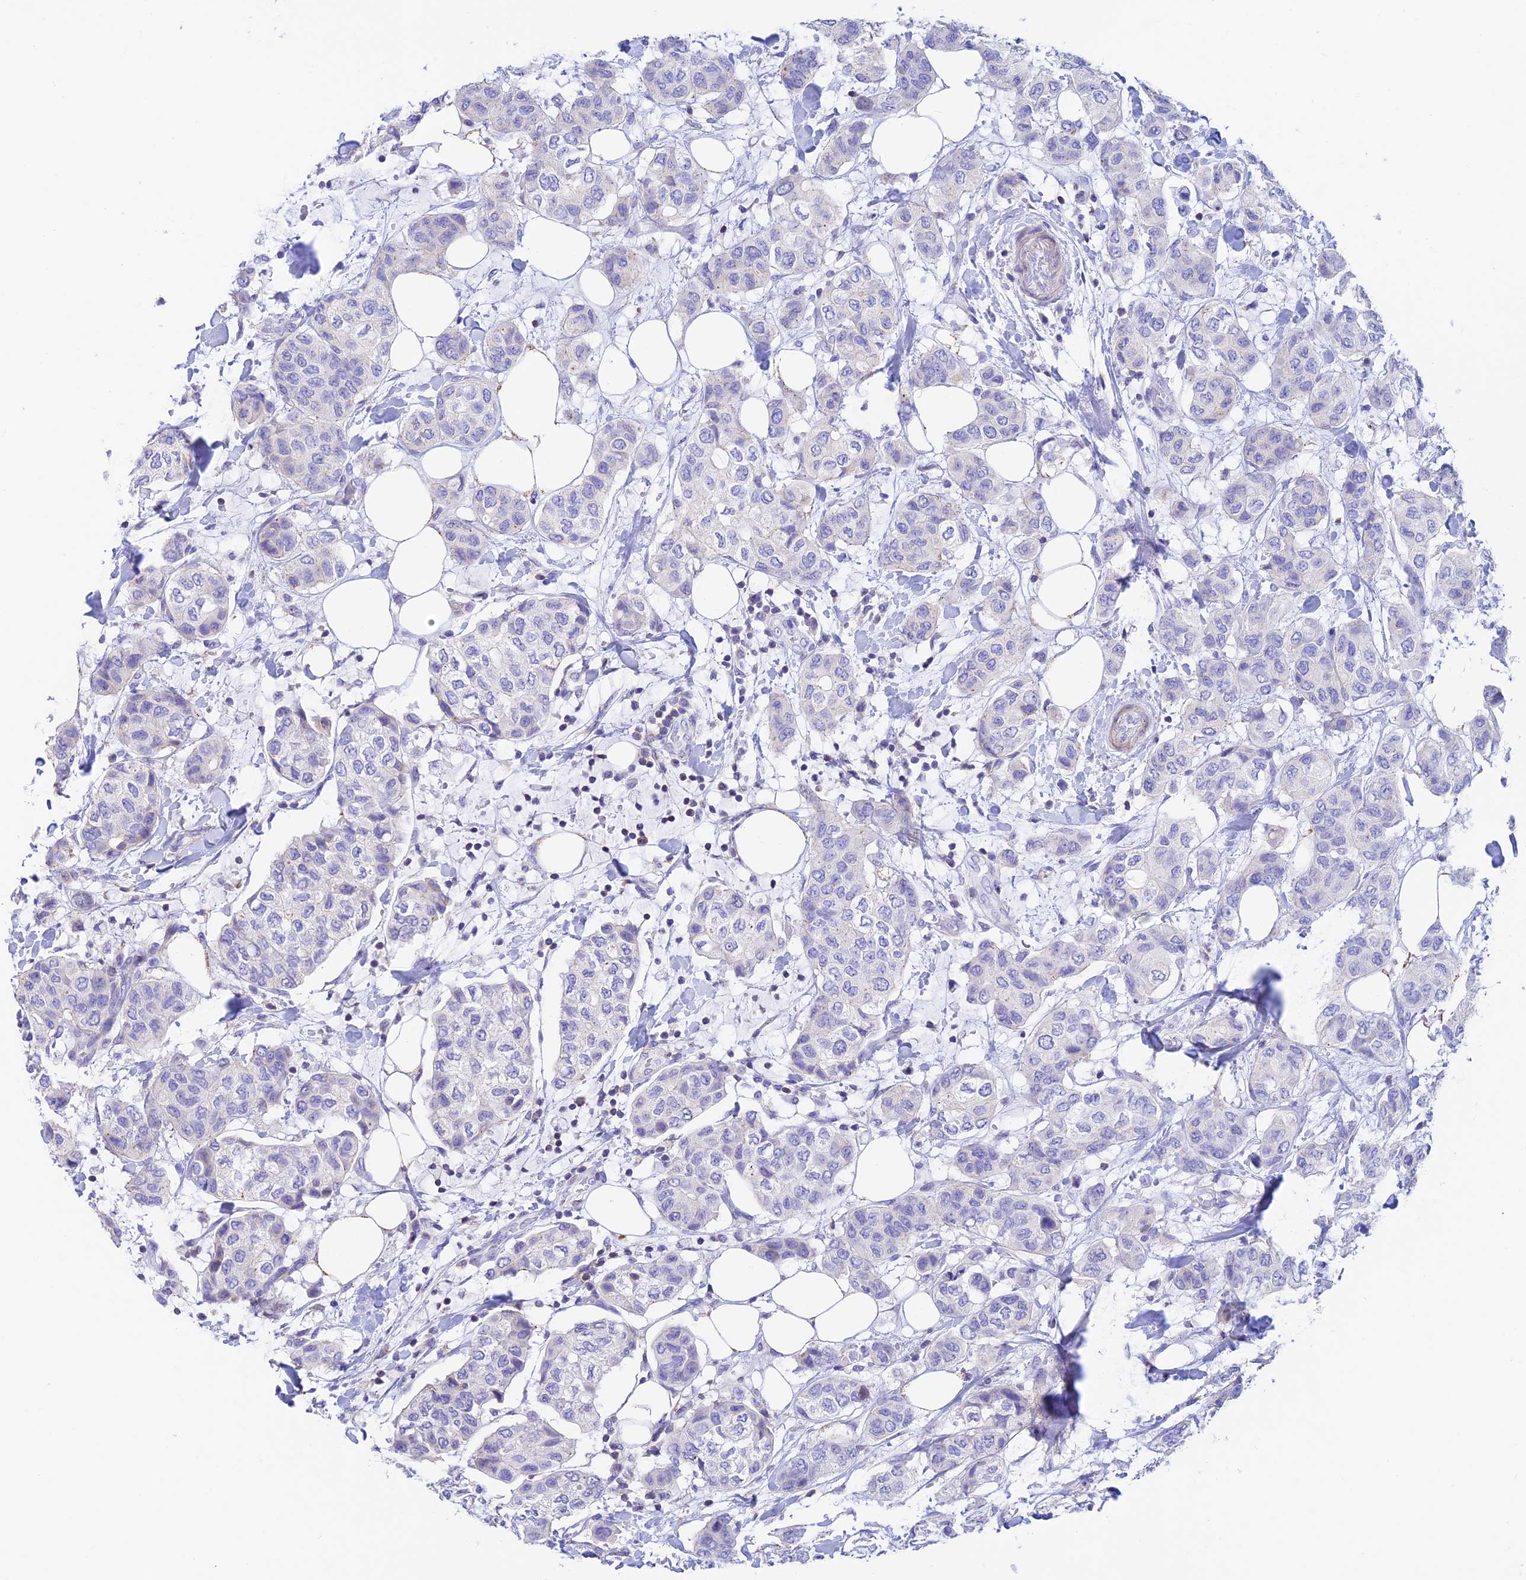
{"staining": {"intensity": "negative", "quantity": "none", "location": "none"}, "tissue": "breast cancer", "cell_type": "Tumor cells", "image_type": "cancer", "snomed": [{"axis": "morphology", "description": "Lobular carcinoma"}, {"axis": "topography", "description": "Breast"}], "caption": "High magnification brightfield microscopy of breast cancer (lobular carcinoma) stained with DAB (brown) and counterstained with hematoxylin (blue): tumor cells show no significant expression.", "gene": "PRIM1", "patient": {"sex": "female", "age": 51}}